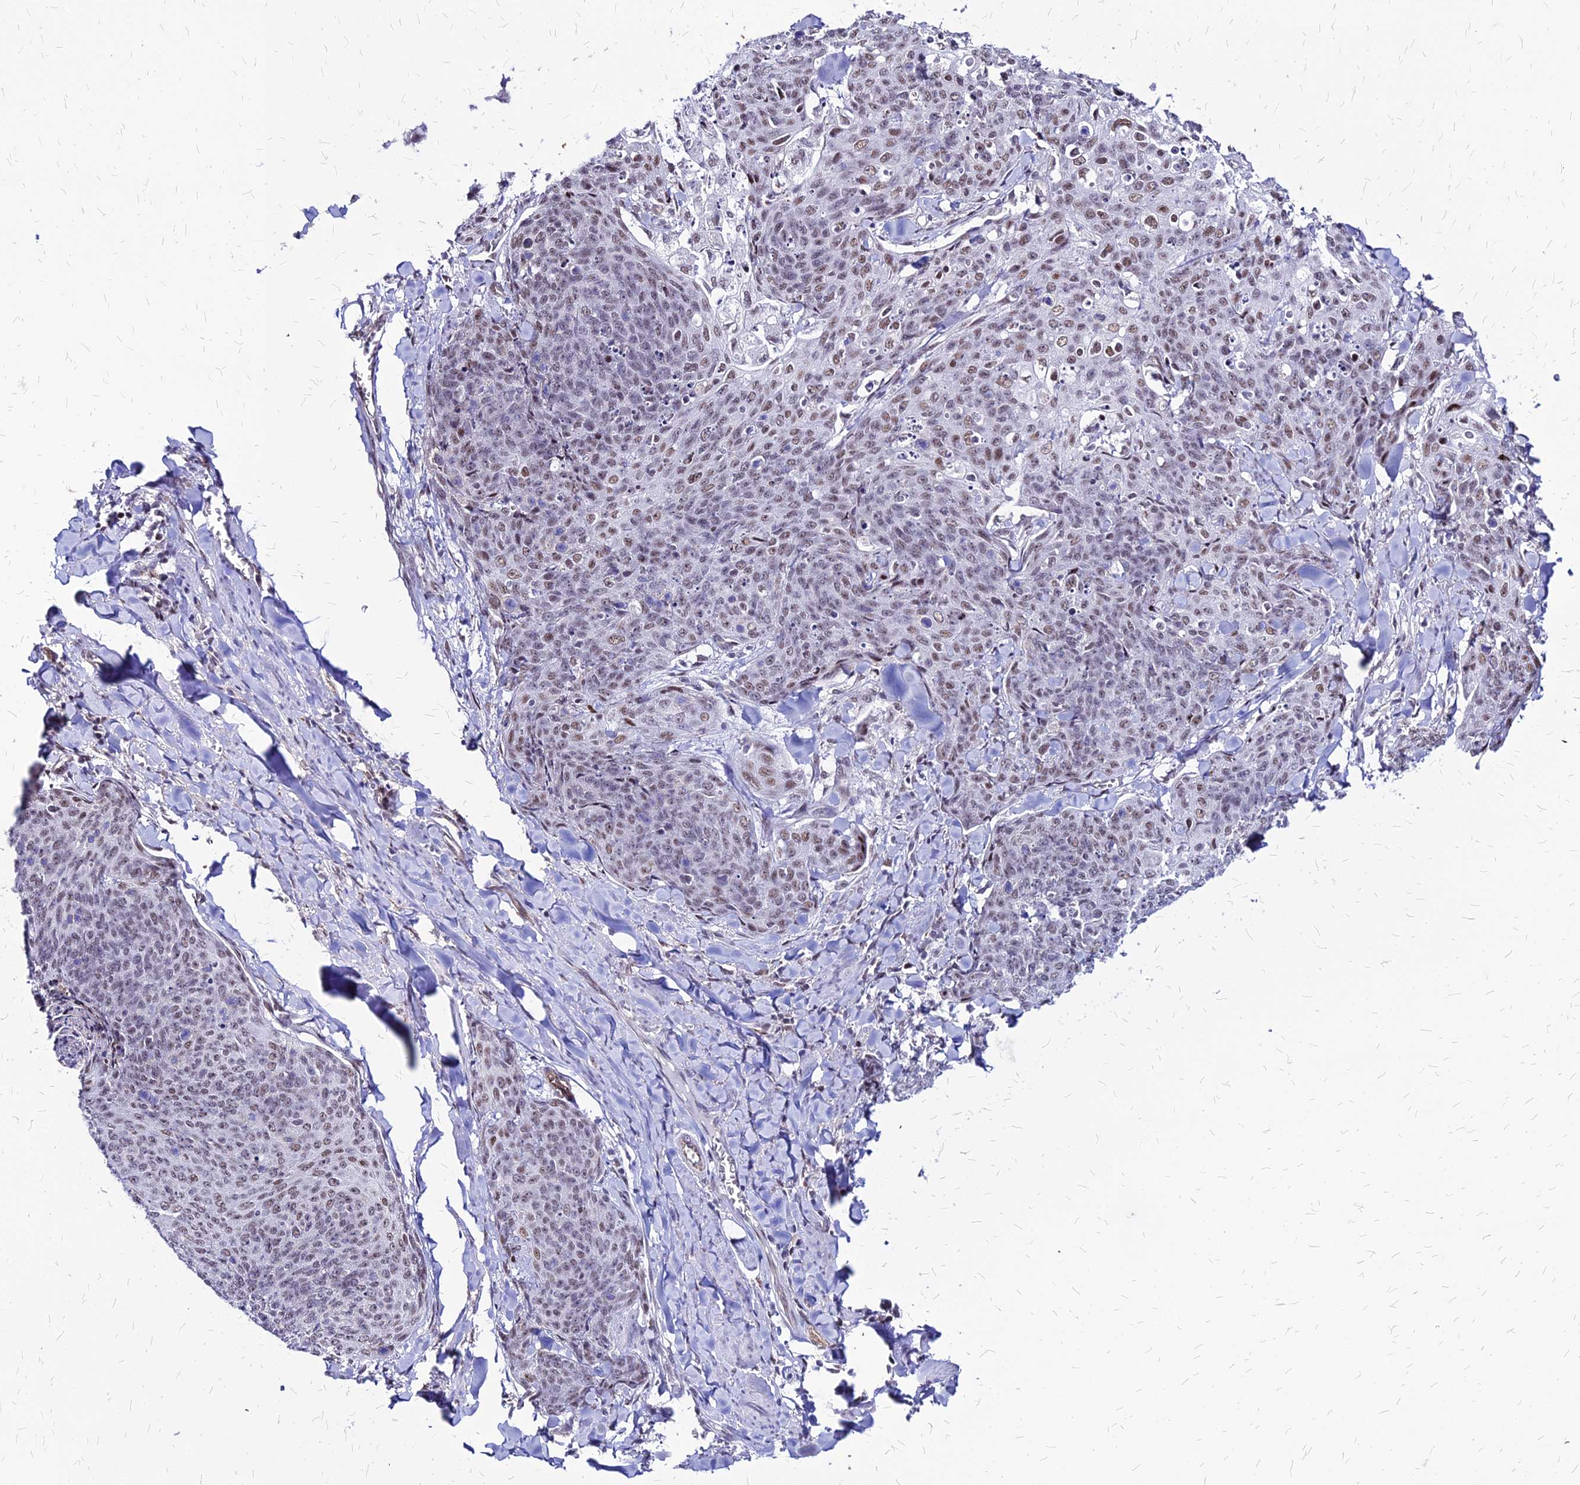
{"staining": {"intensity": "moderate", "quantity": "25%-75%", "location": "nuclear"}, "tissue": "skin cancer", "cell_type": "Tumor cells", "image_type": "cancer", "snomed": [{"axis": "morphology", "description": "Squamous cell carcinoma, NOS"}, {"axis": "topography", "description": "Skin"}, {"axis": "topography", "description": "Vulva"}], "caption": "Moderate nuclear staining is present in approximately 25%-75% of tumor cells in skin cancer.", "gene": "FDX2", "patient": {"sex": "female", "age": 85}}